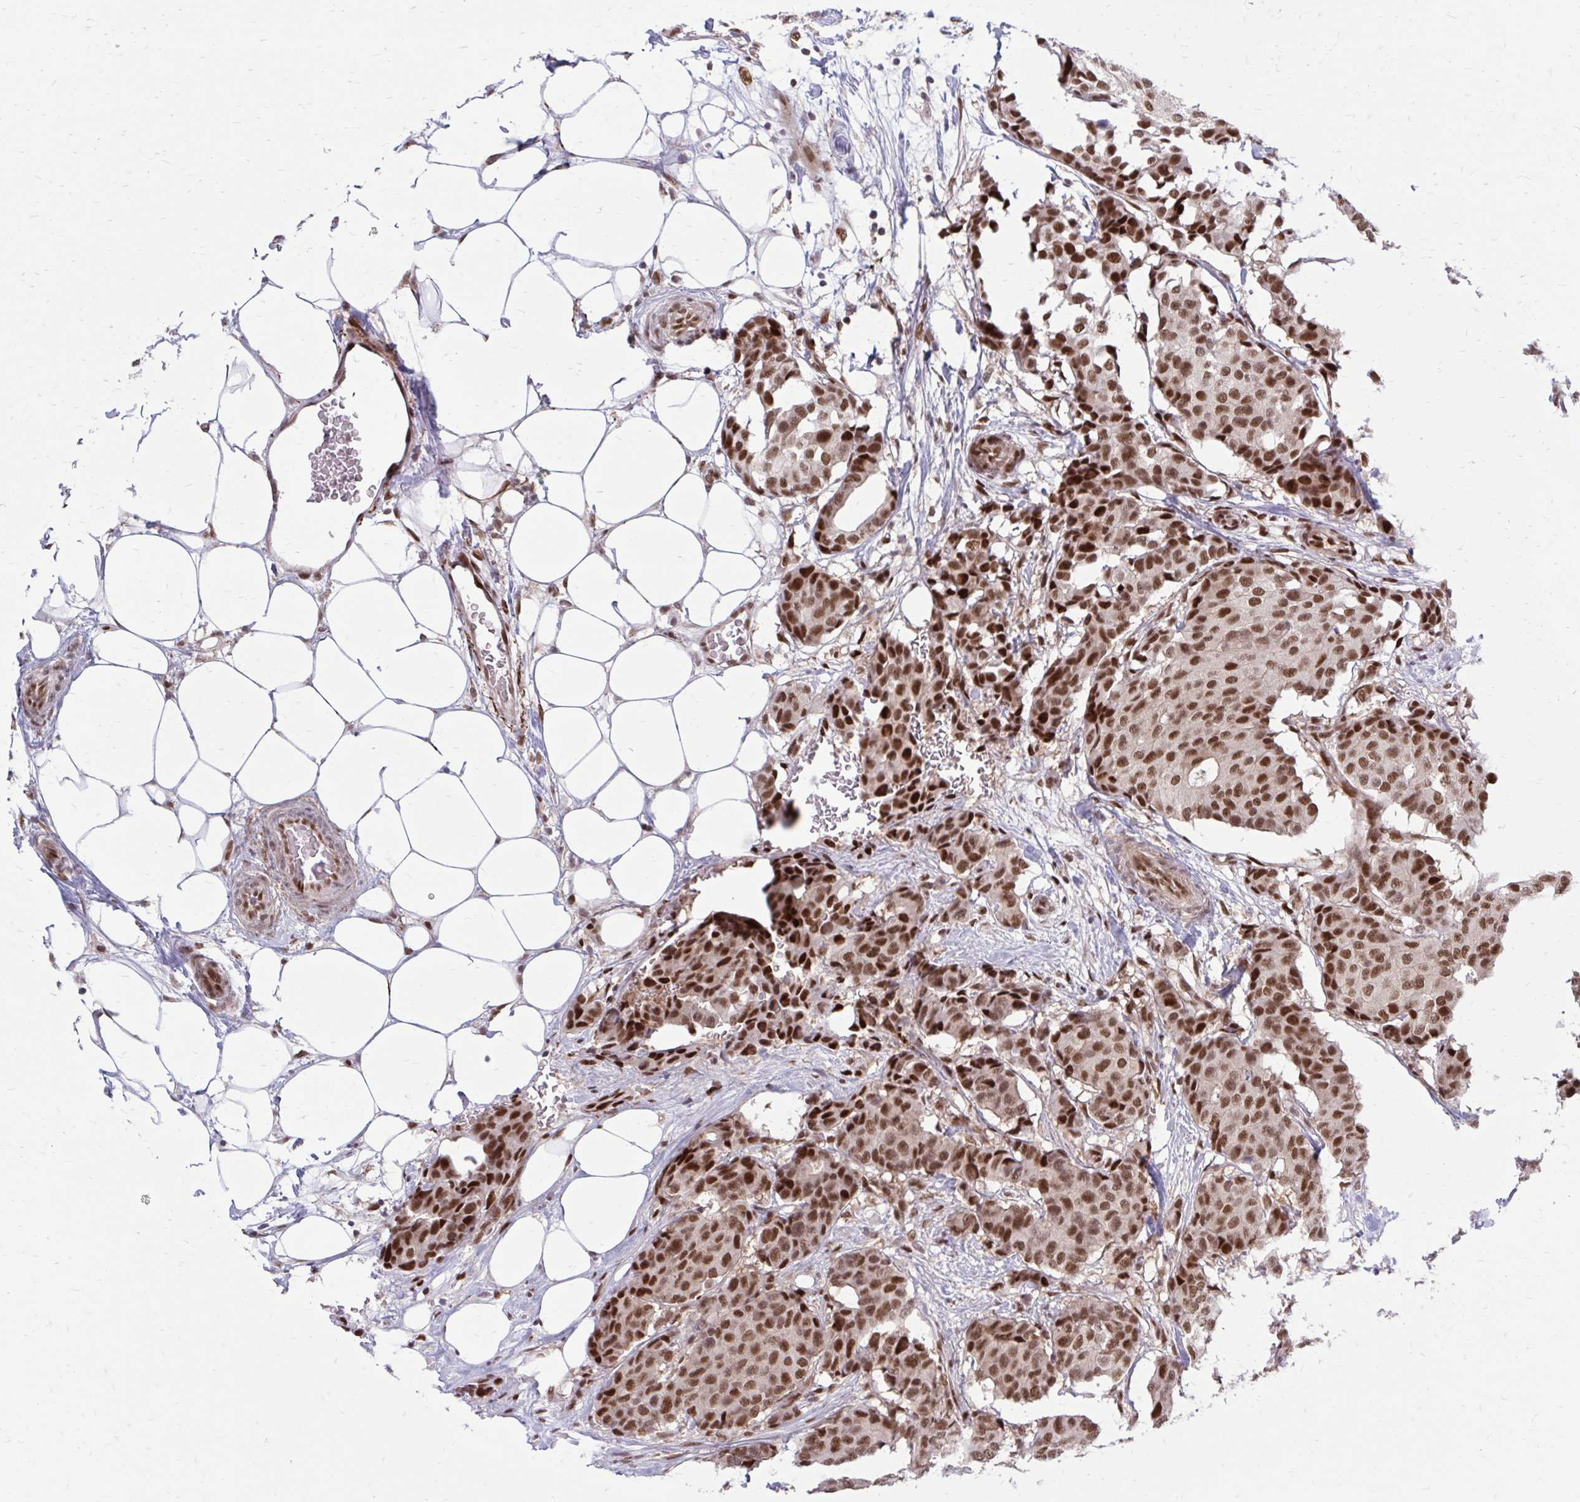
{"staining": {"intensity": "moderate", "quantity": ">75%", "location": "nuclear"}, "tissue": "breast cancer", "cell_type": "Tumor cells", "image_type": "cancer", "snomed": [{"axis": "morphology", "description": "Duct carcinoma"}, {"axis": "topography", "description": "Breast"}], "caption": "There is medium levels of moderate nuclear expression in tumor cells of breast cancer (infiltrating ductal carcinoma), as demonstrated by immunohistochemical staining (brown color).", "gene": "PSME4", "patient": {"sex": "female", "age": 75}}